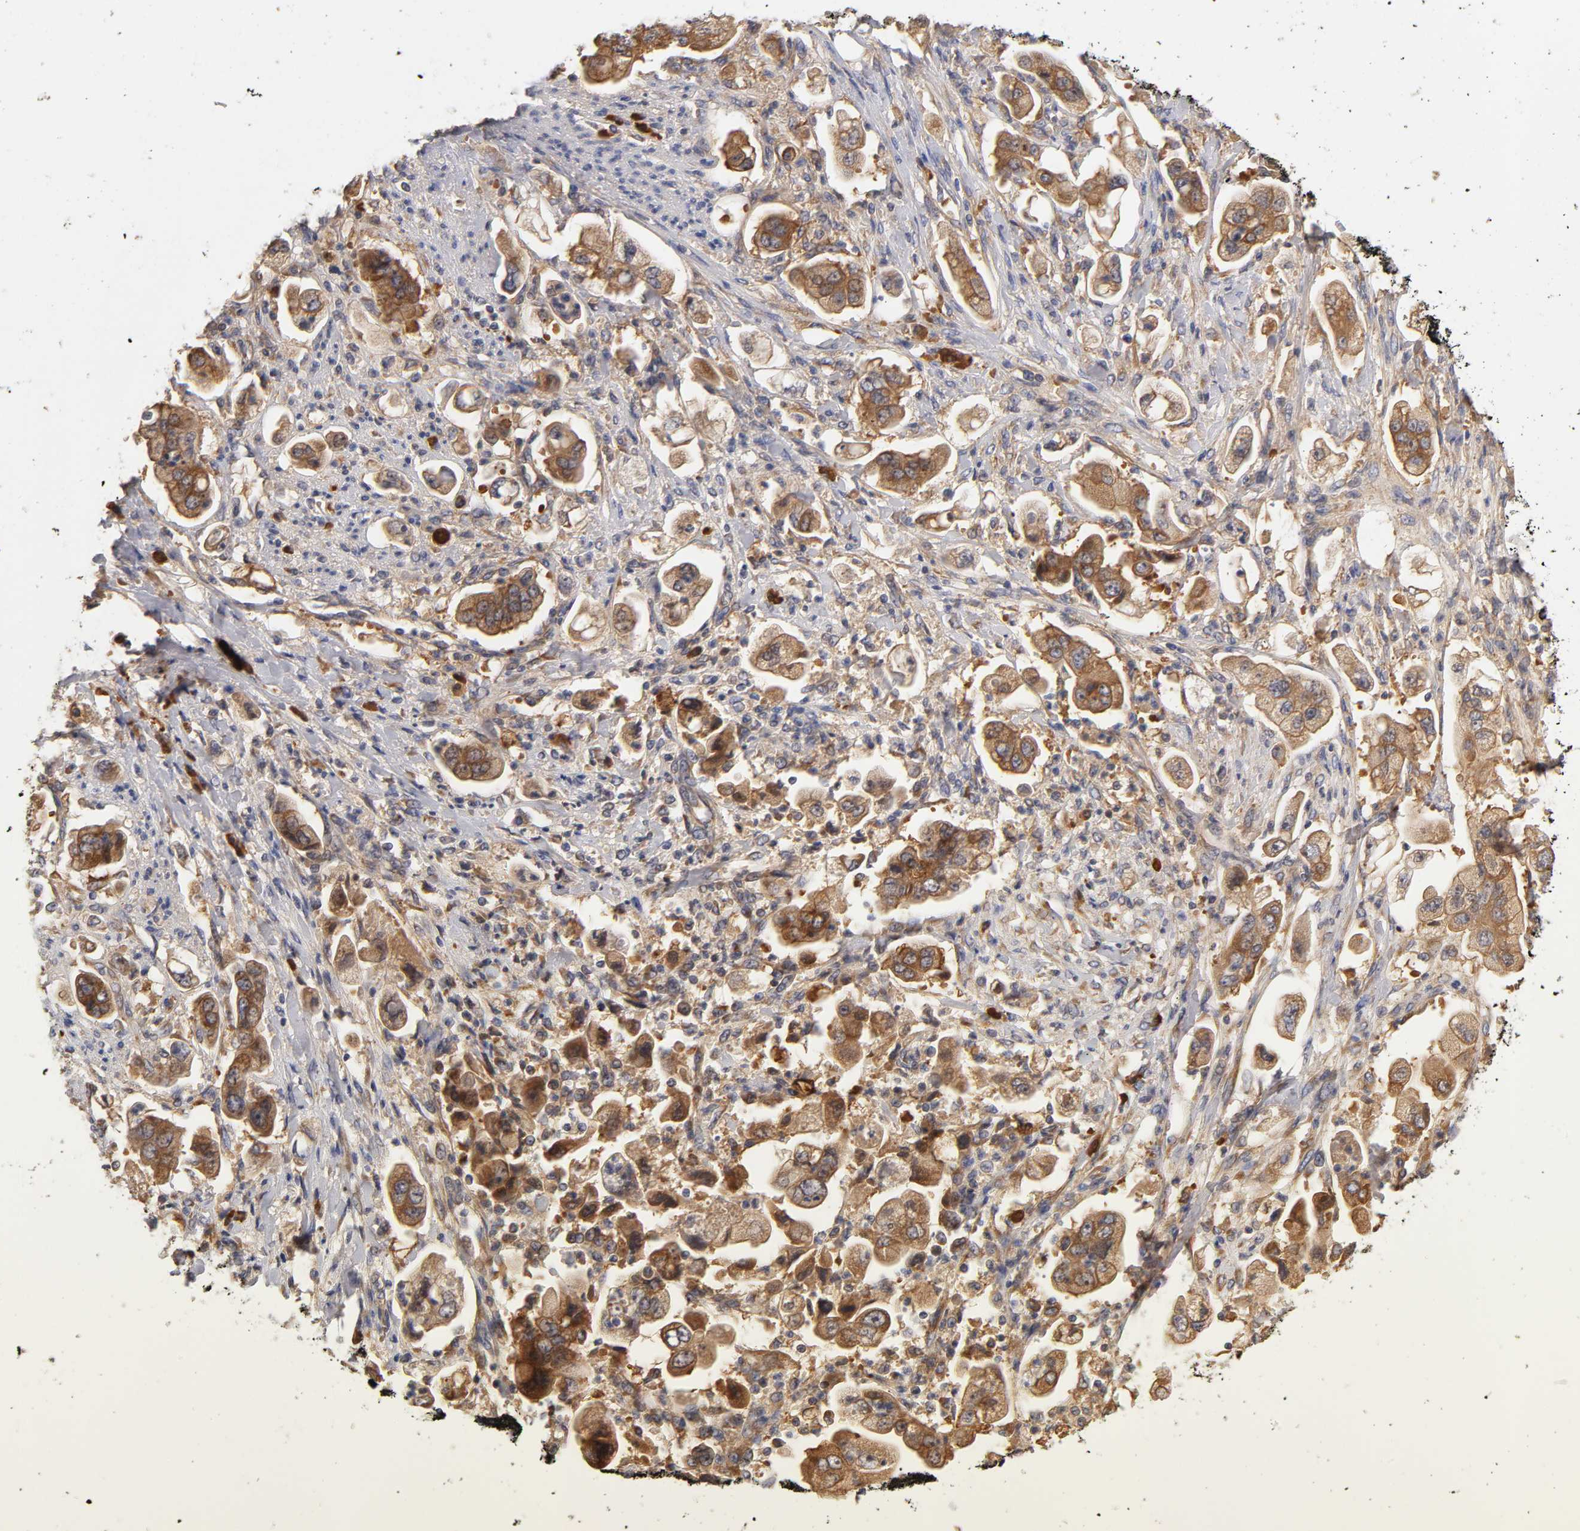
{"staining": {"intensity": "moderate", "quantity": ">75%", "location": "cytoplasmic/membranous"}, "tissue": "stomach cancer", "cell_type": "Tumor cells", "image_type": "cancer", "snomed": [{"axis": "morphology", "description": "Adenocarcinoma, NOS"}, {"axis": "topography", "description": "Stomach"}], "caption": "This is an image of immunohistochemistry (IHC) staining of stomach cancer, which shows moderate expression in the cytoplasmic/membranous of tumor cells.", "gene": "RPS29", "patient": {"sex": "male", "age": 62}}